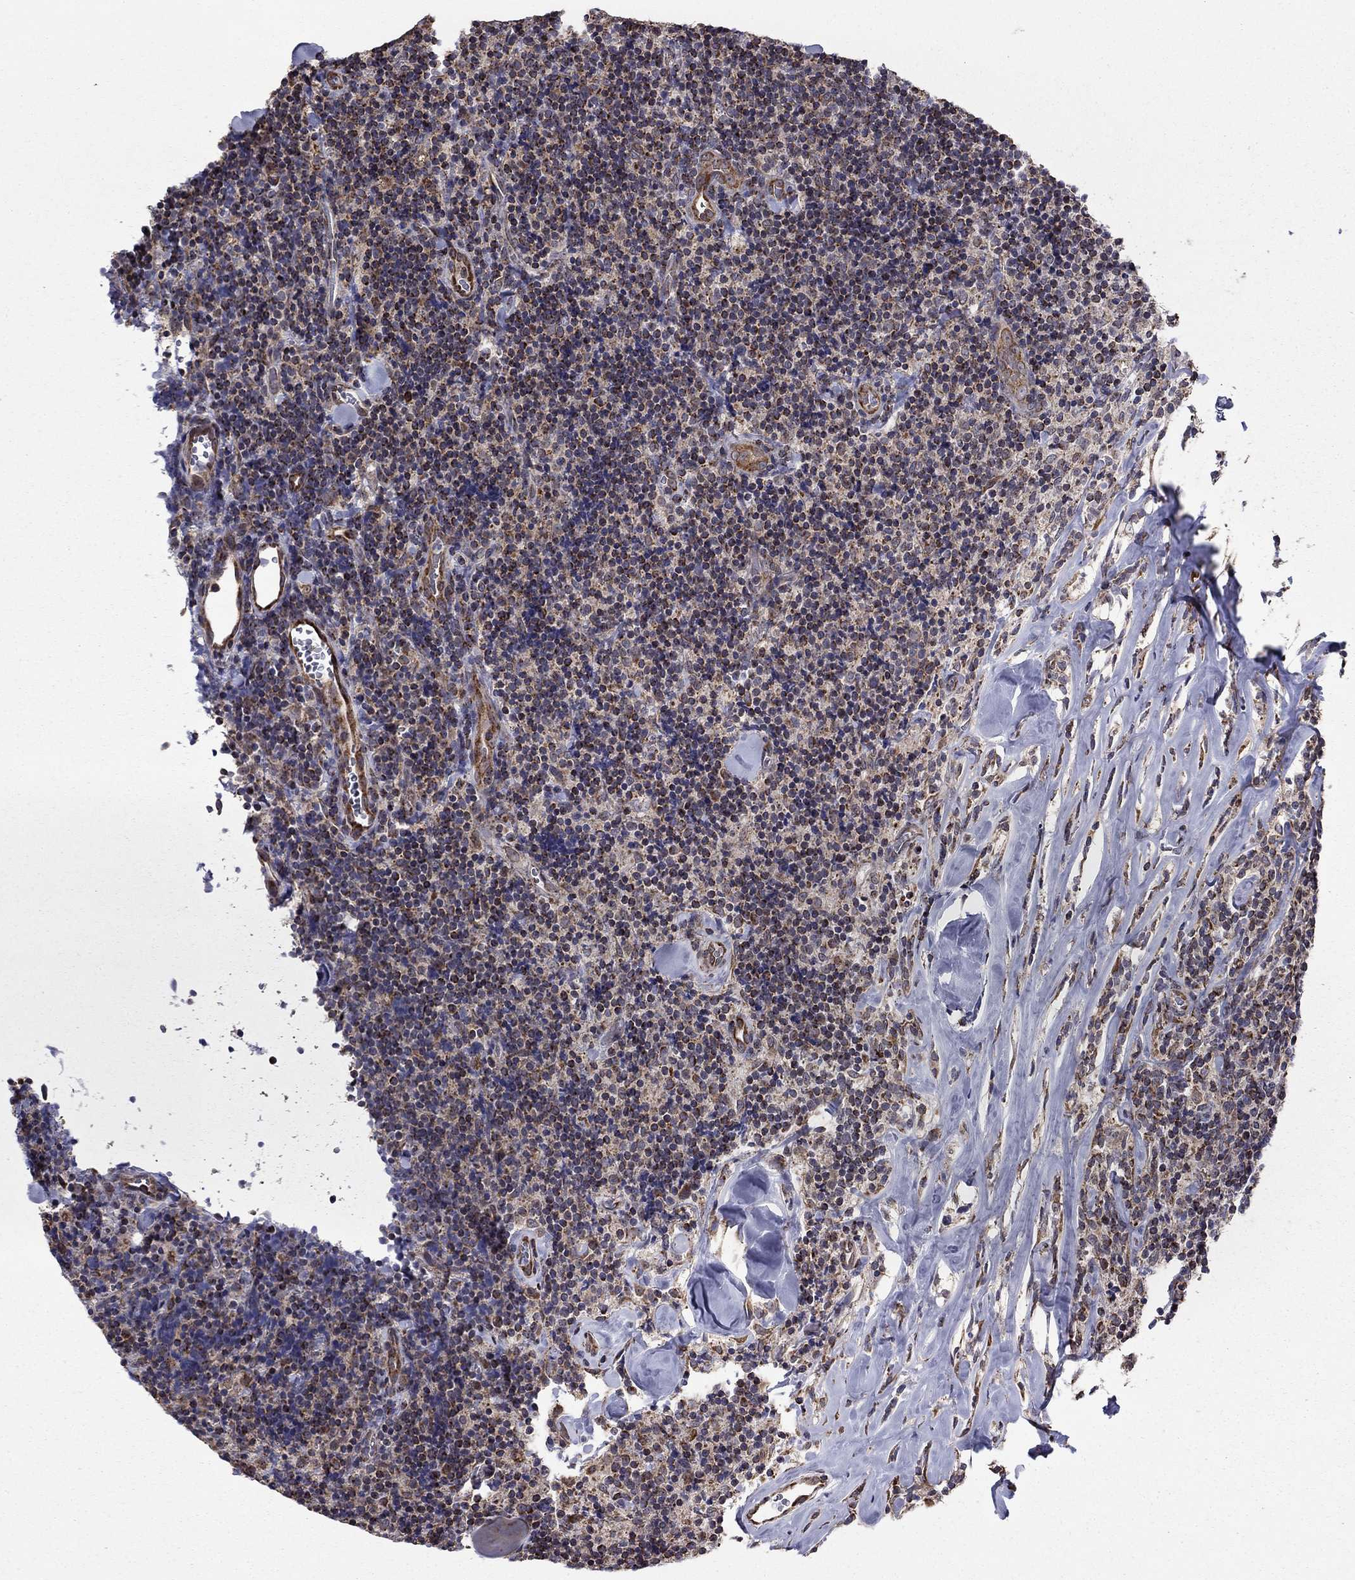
{"staining": {"intensity": "moderate", "quantity": "<25%", "location": "cytoplasmic/membranous"}, "tissue": "lymphoma", "cell_type": "Tumor cells", "image_type": "cancer", "snomed": [{"axis": "morphology", "description": "Malignant lymphoma, non-Hodgkin's type, Low grade"}, {"axis": "topography", "description": "Lymph node"}], "caption": "Protein staining reveals moderate cytoplasmic/membranous expression in about <25% of tumor cells in low-grade malignant lymphoma, non-Hodgkin's type. The staining was performed using DAB (3,3'-diaminobenzidine), with brown indicating positive protein expression. Nuclei are stained blue with hematoxylin.", "gene": "NKIRAS1", "patient": {"sex": "female", "age": 56}}